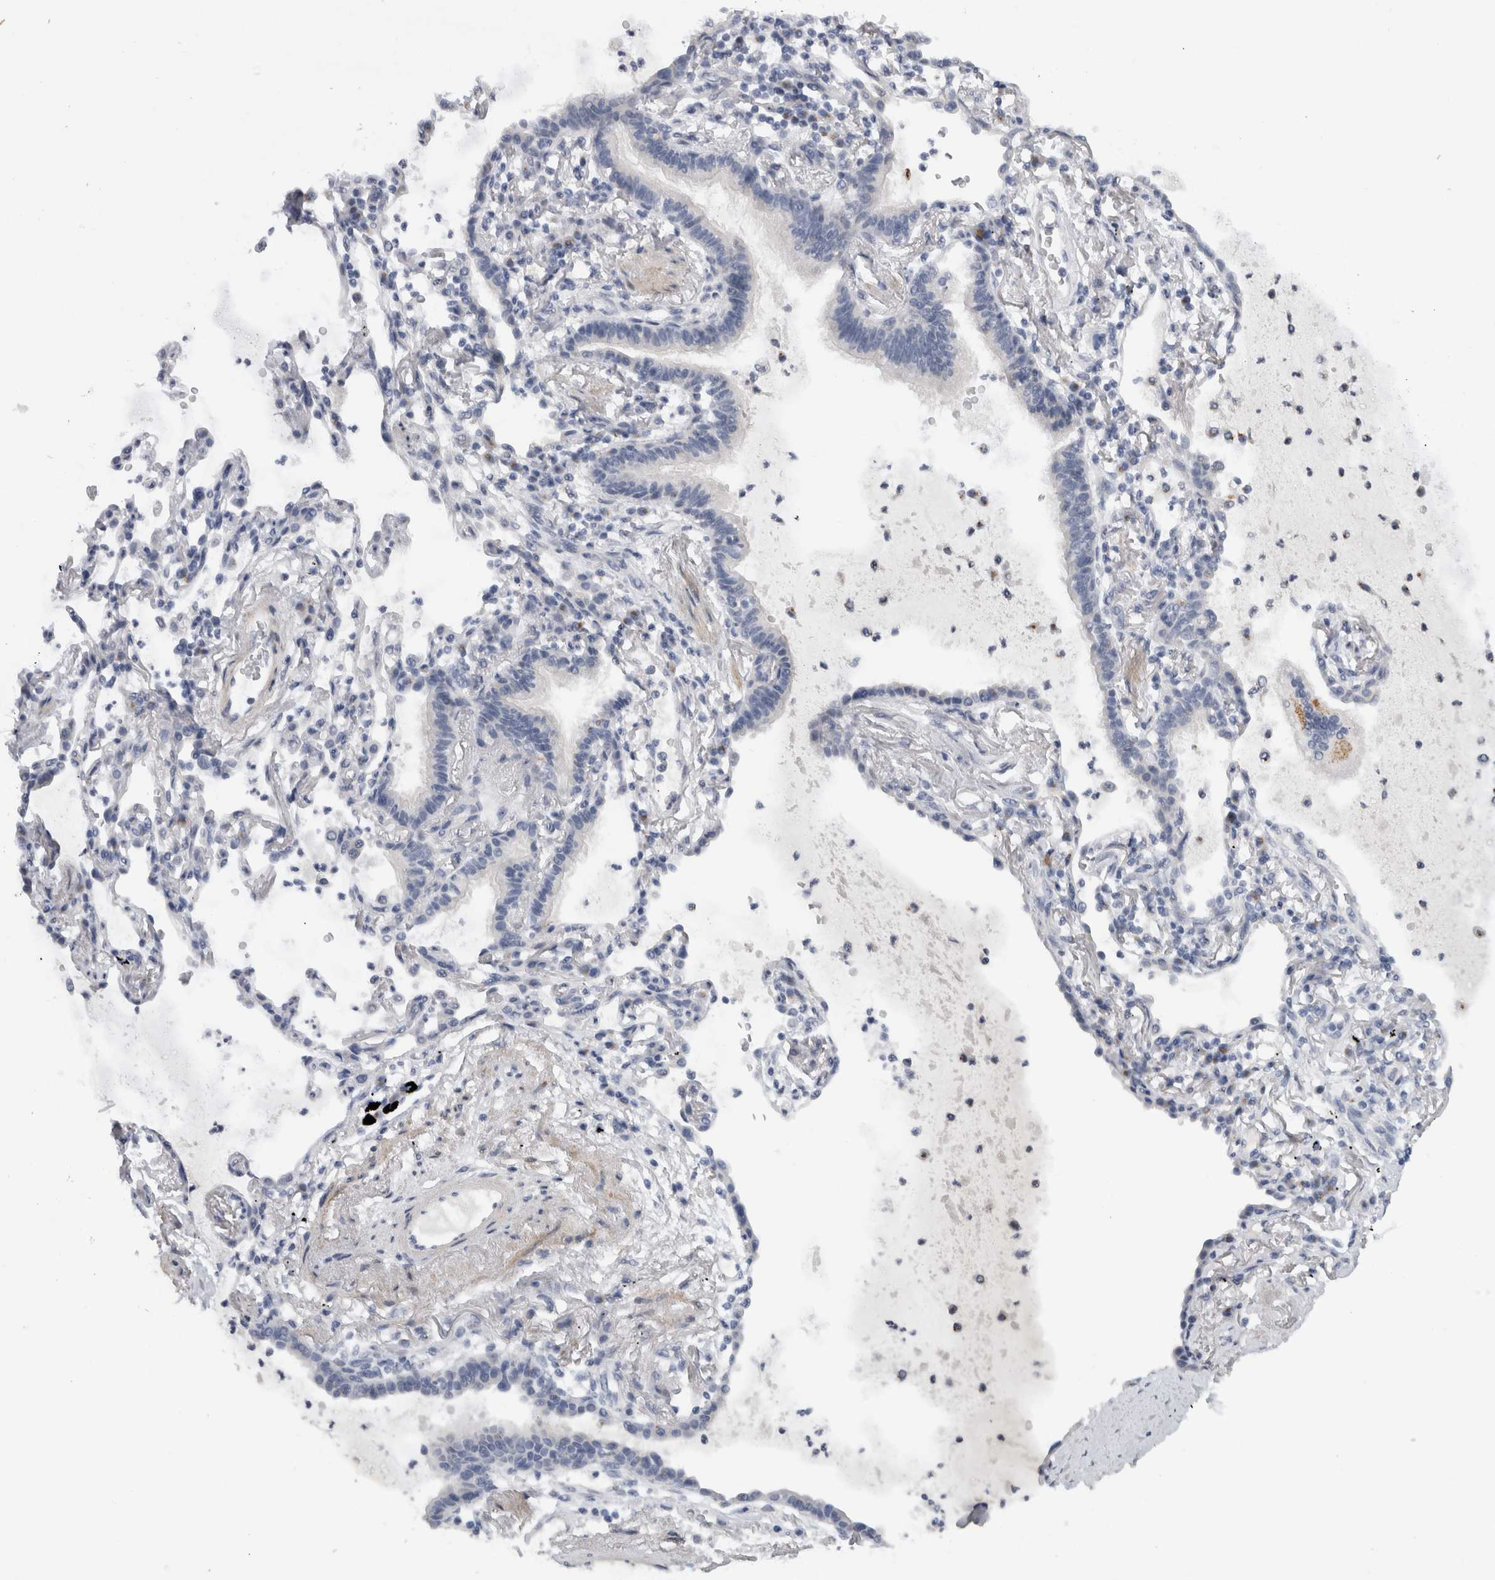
{"staining": {"intensity": "negative", "quantity": "none", "location": "none"}, "tissue": "lung cancer", "cell_type": "Tumor cells", "image_type": "cancer", "snomed": [{"axis": "morphology", "description": "Adenocarcinoma, NOS"}, {"axis": "topography", "description": "Lung"}], "caption": "Immunohistochemistry (IHC) micrograph of adenocarcinoma (lung) stained for a protein (brown), which reveals no staining in tumor cells.", "gene": "MGAT1", "patient": {"sex": "female", "age": 70}}